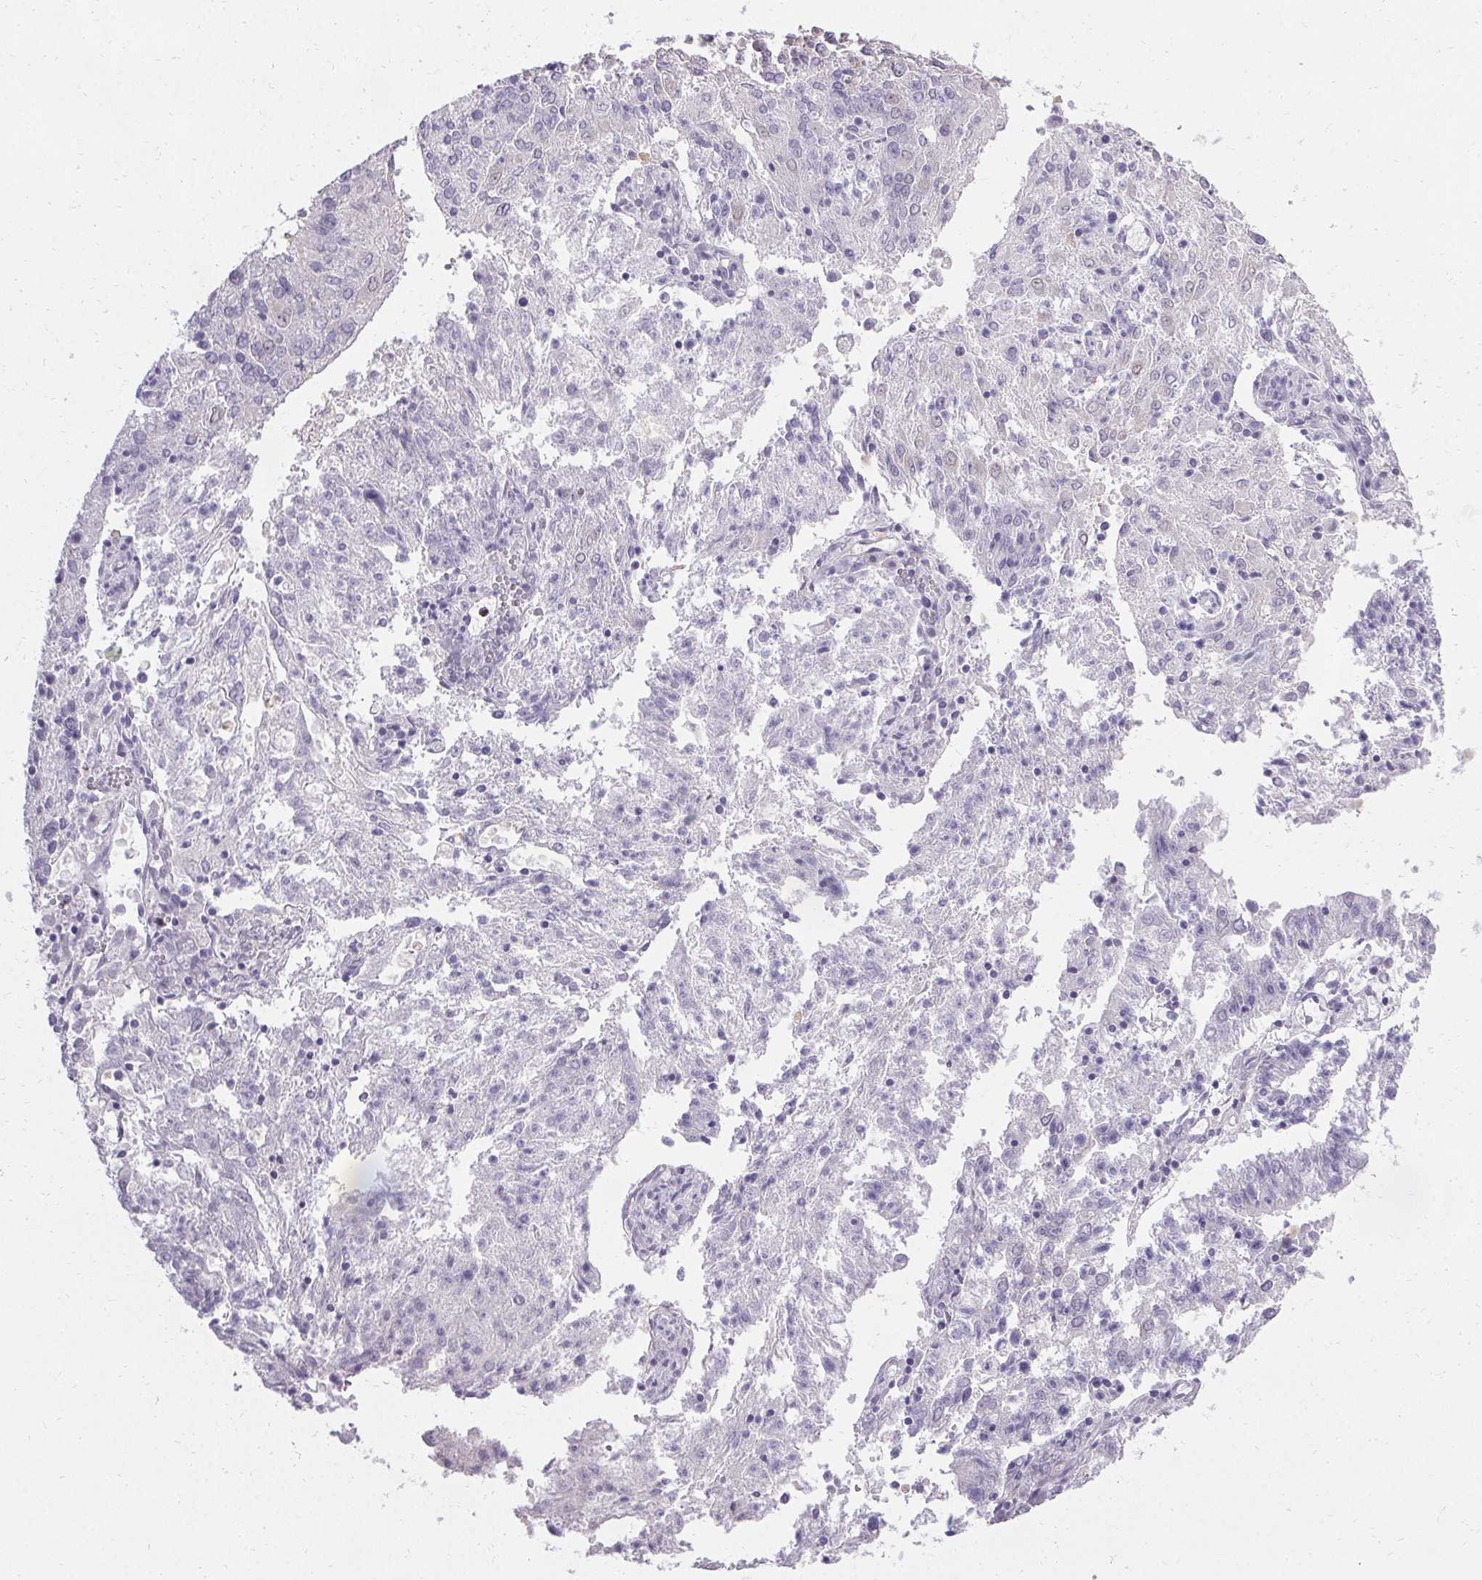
{"staining": {"intensity": "negative", "quantity": "none", "location": "none"}, "tissue": "endometrial cancer", "cell_type": "Tumor cells", "image_type": "cancer", "snomed": [{"axis": "morphology", "description": "Adenocarcinoma, NOS"}, {"axis": "topography", "description": "Endometrium"}], "caption": "Immunohistochemistry (IHC) of human endometrial cancer exhibits no expression in tumor cells.", "gene": "PMEL", "patient": {"sex": "female", "age": 82}}